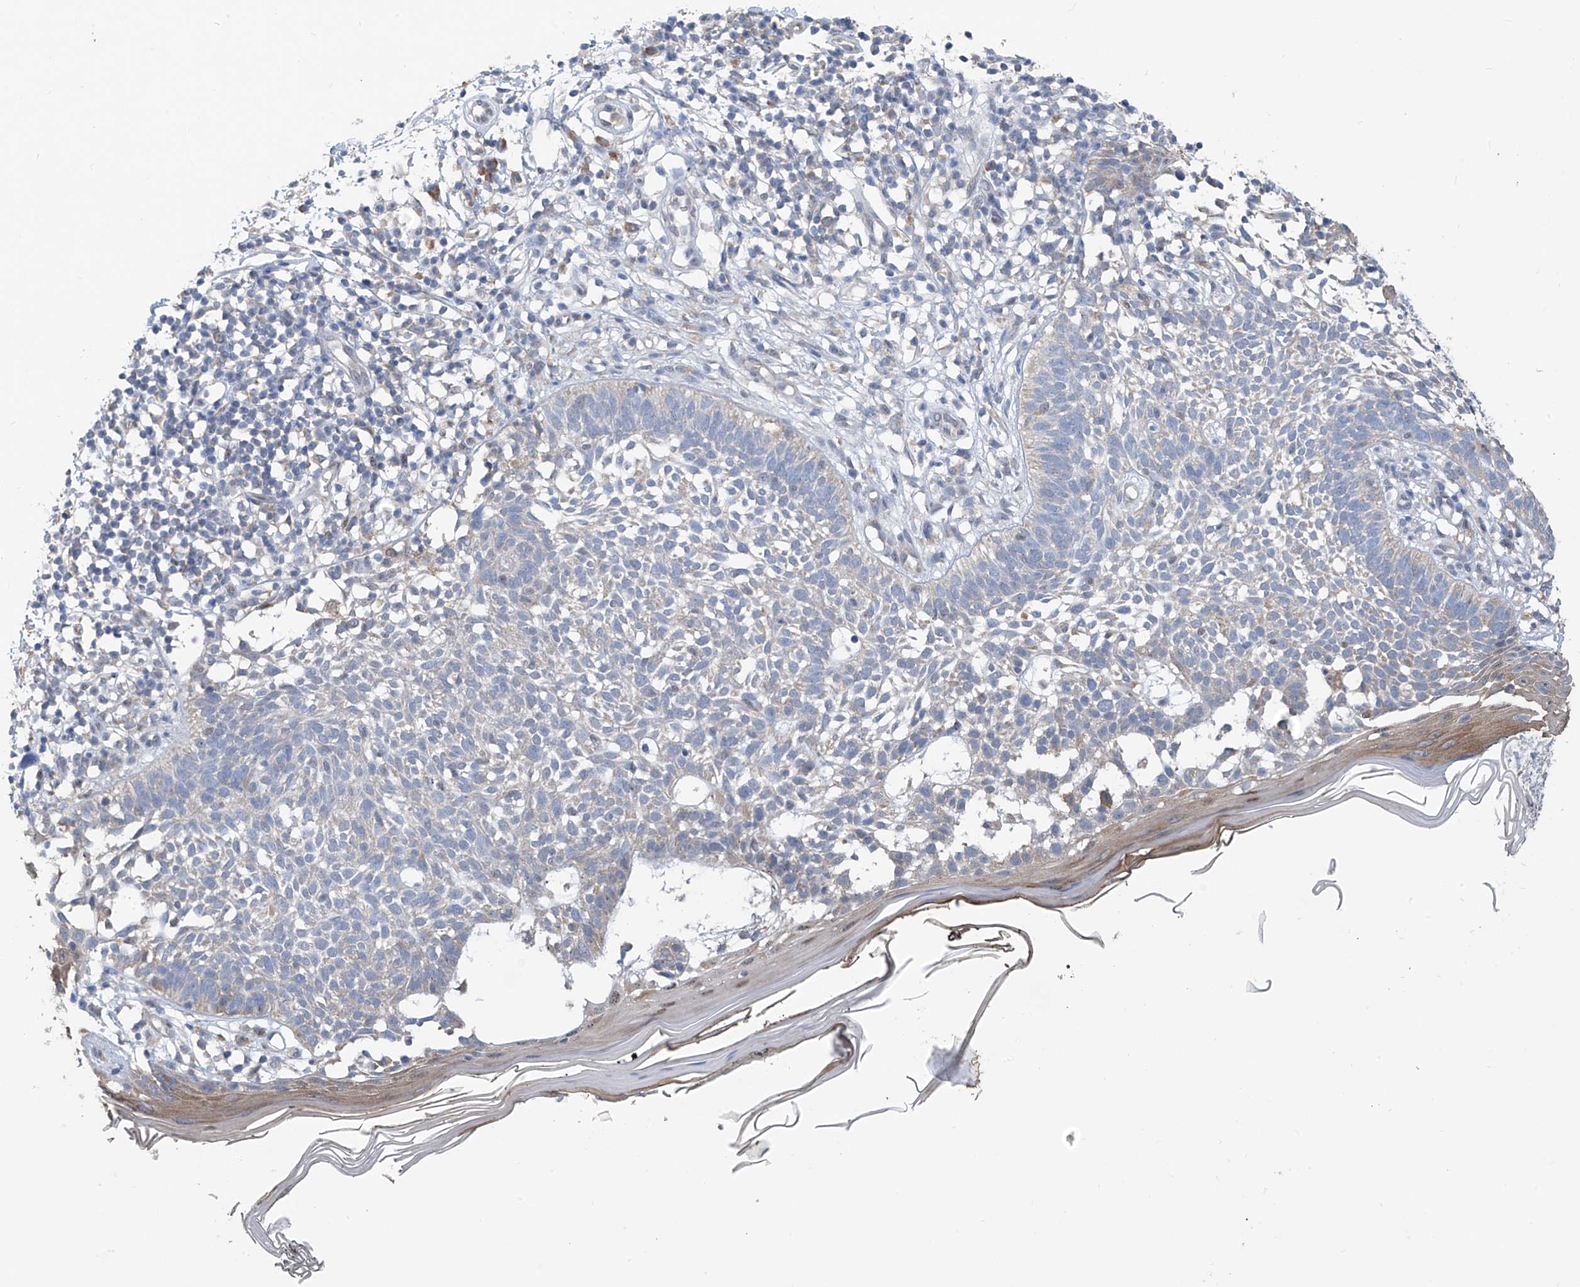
{"staining": {"intensity": "negative", "quantity": "none", "location": "none"}, "tissue": "skin cancer", "cell_type": "Tumor cells", "image_type": "cancer", "snomed": [{"axis": "morphology", "description": "Basal cell carcinoma"}, {"axis": "topography", "description": "Skin"}], "caption": "This is an IHC micrograph of human basal cell carcinoma (skin). There is no expression in tumor cells.", "gene": "RPL4", "patient": {"sex": "female", "age": 64}}